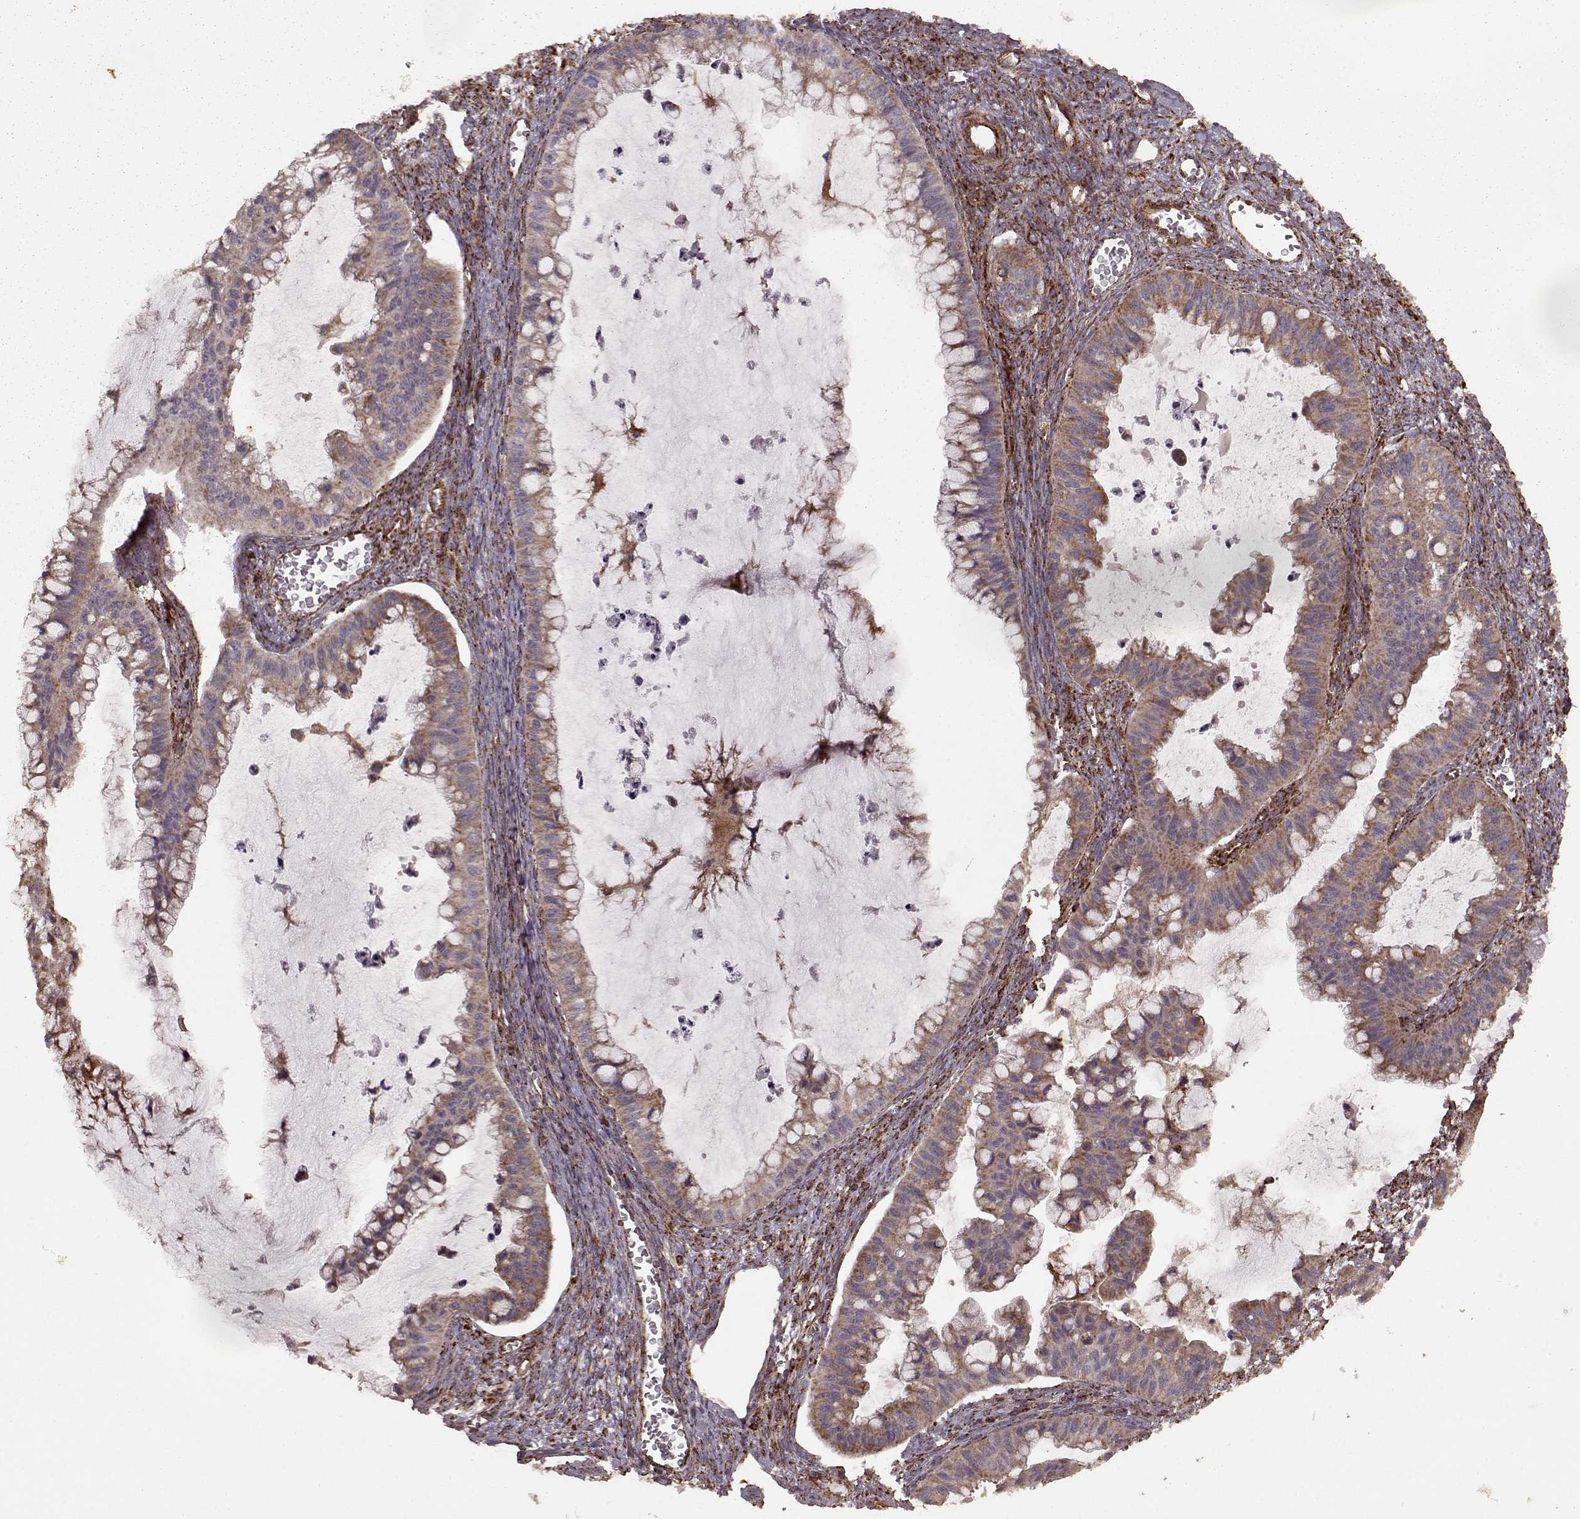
{"staining": {"intensity": "weak", "quantity": ">75%", "location": "cytoplasmic/membranous"}, "tissue": "ovarian cancer", "cell_type": "Tumor cells", "image_type": "cancer", "snomed": [{"axis": "morphology", "description": "Cystadenocarcinoma, mucinous, NOS"}, {"axis": "topography", "description": "Ovary"}], "caption": "Immunohistochemical staining of ovarian cancer (mucinous cystadenocarcinoma) shows low levels of weak cytoplasmic/membranous expression in approximately >75% of tumor cells.", "gene": "FXN", "patient": {"sex": "female", "age": 72}}